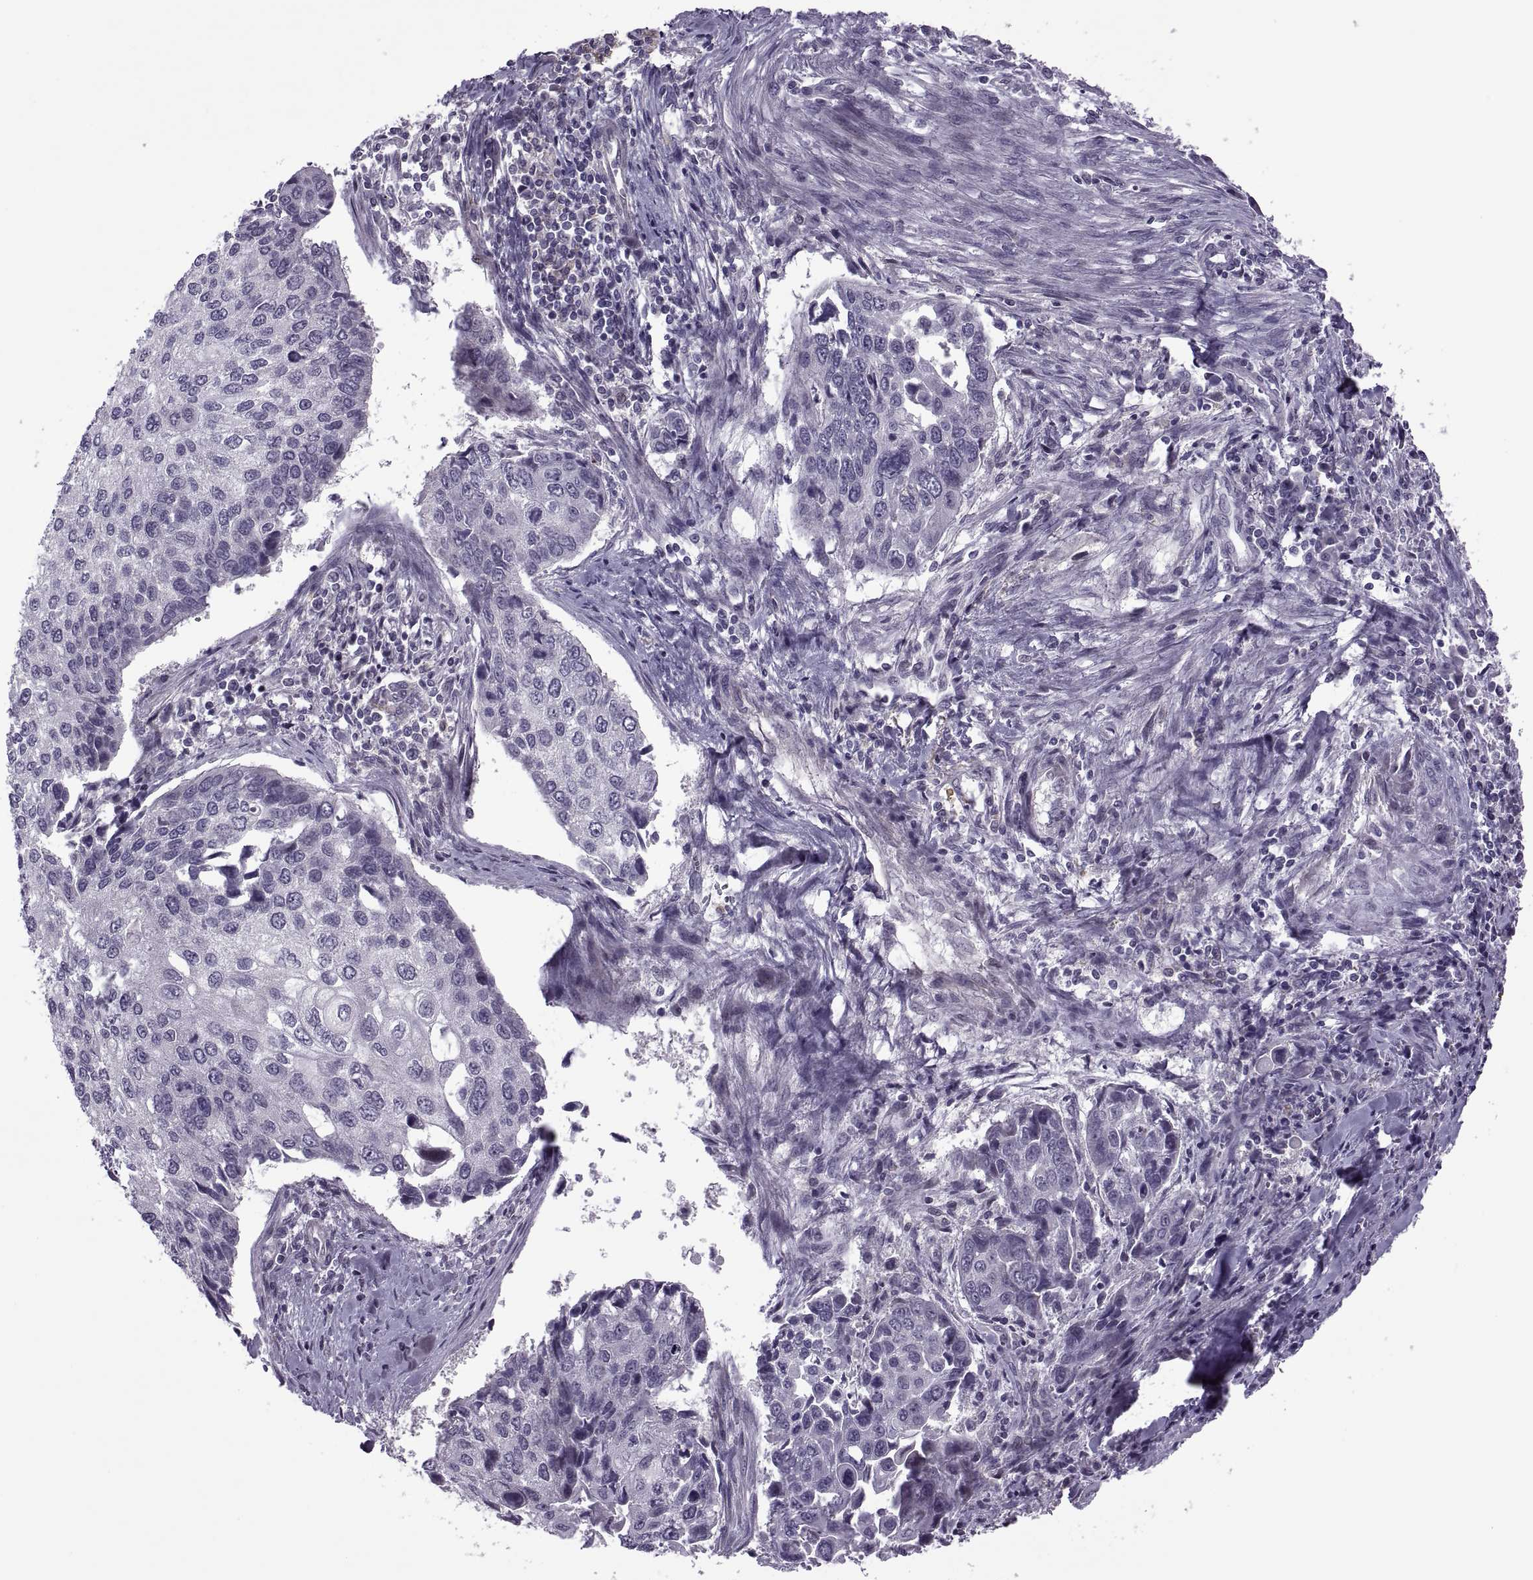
{"staining": {"intensity": "negative", "quantity": "none", "location": "none"}, "tissue": "lung cancer", "cell_type": "Tumor cells", "image_type": "cancer", "snomed": [{"axis": "morphology", "description": "Squamous cell carcinoma, NOS"}, {"axis": "morphology", "description": "Squamous cell carcinoma, metastatic, NOS"}, {"axis": "topography", "description": "Lung"}], "caption": "High power microscopy histopathology image of an IHC histopathology image of squamous cell carcinoma (lung), revealing no significant staining in tumor cells.", "gene": "ODF3", "patient": {"sex": "male", "age": 63}}